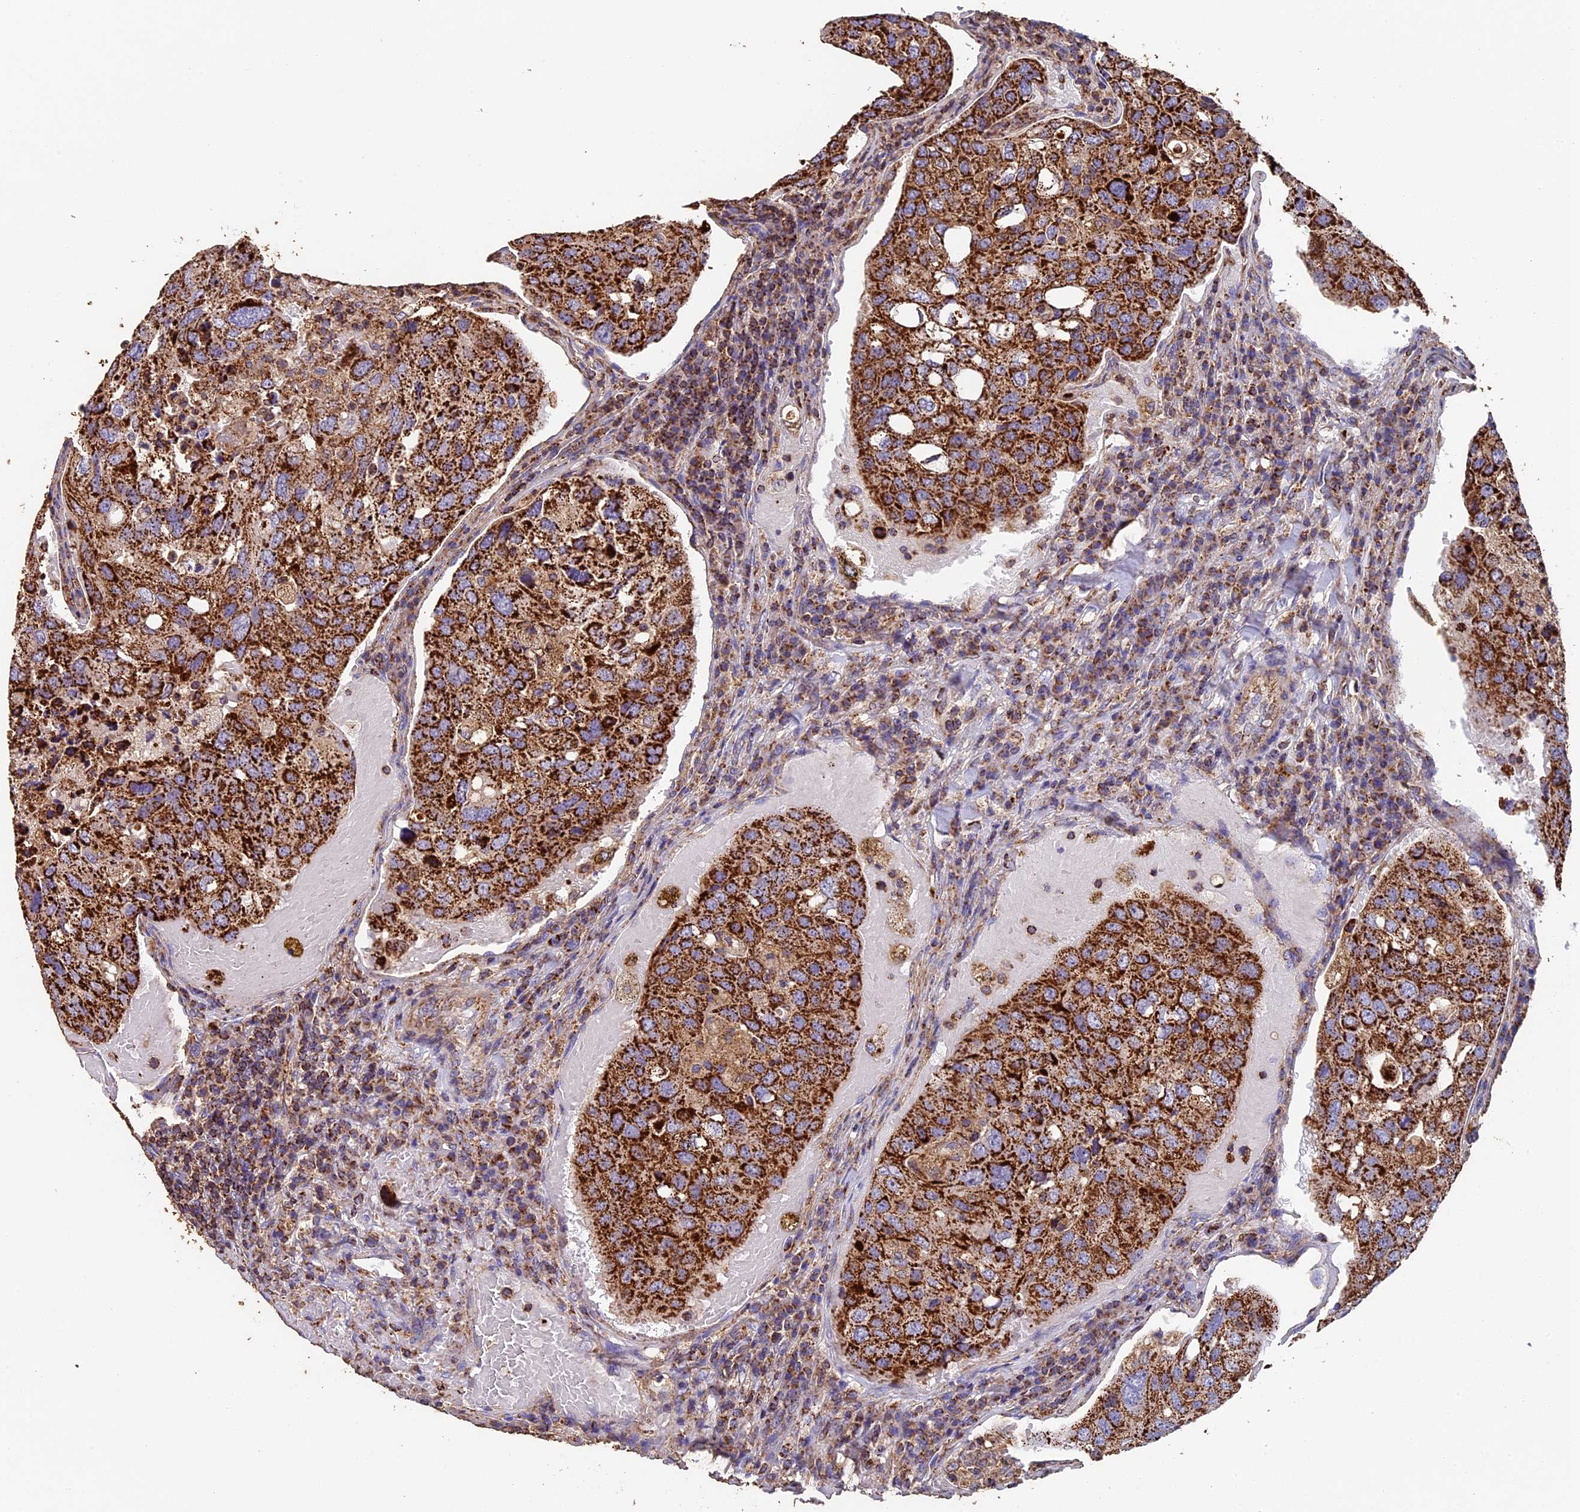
{"staining": {"intensity": "strong", "quantity": ">75%", "location": "cytoplasmic/membranous"}, "tissue": "urothelial cancer", "cell_type": "Tumor cells", "image_type": "cancer", "snomed": [{"axis": "morphology", "description": "Urothelial carcinoma, High grade"}, {"axis": "topography", "description": "Lymph node"}, {"axis": "topography", "description": "Urinary bladder"}], "caption": "Urothelial cancer was stained to show a protein in brown. There is high levels of strong cytoplasmic/membranous positivity in about >75% of tumor cells.", "gene": "ADAT1", "patient": {"sex": "male", "age": 51}}